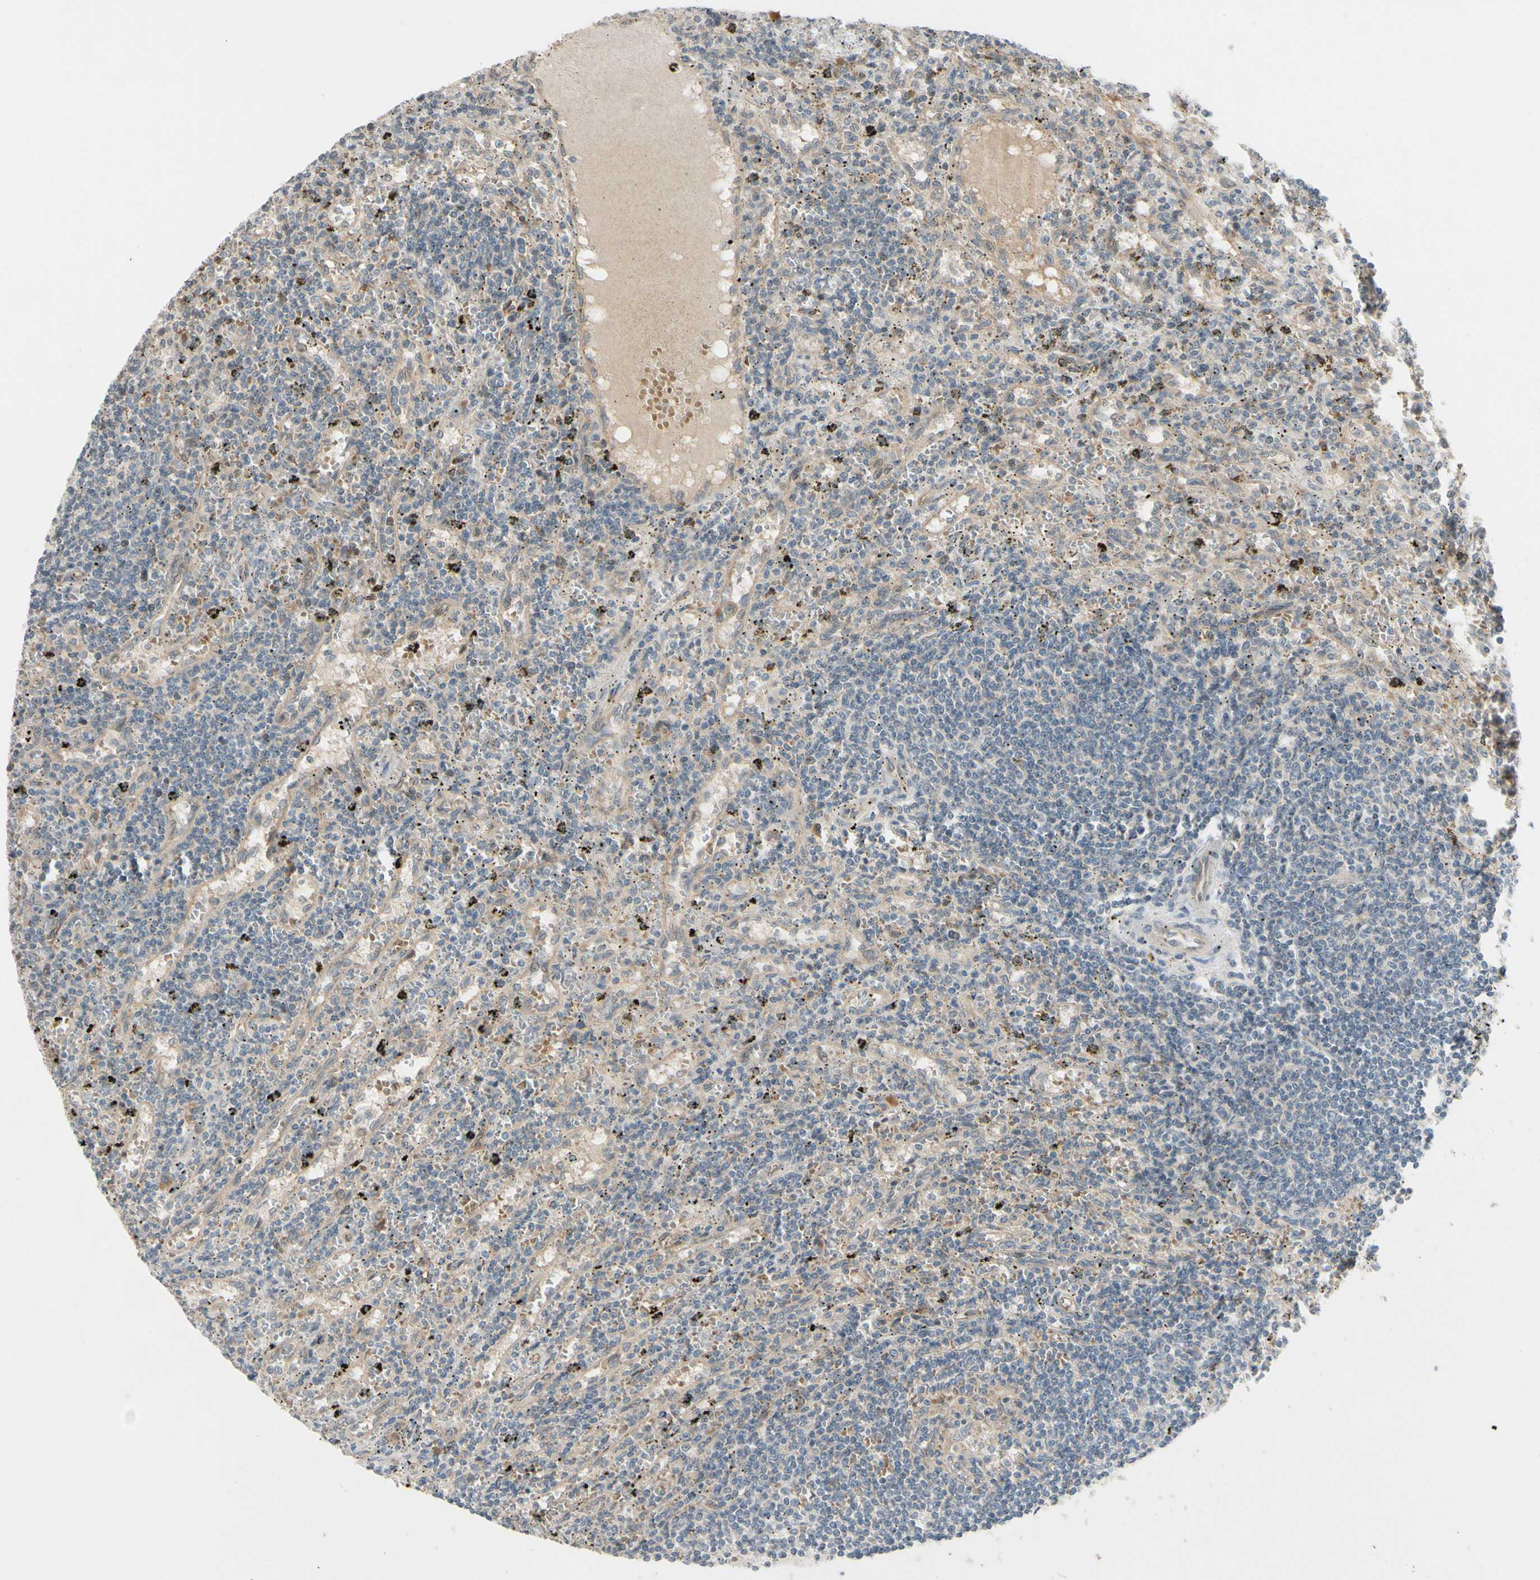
{"staining": {"intensity": "negative", "quantity": "none", "location": "none"}, "tissue": "lymphoma", "cell_type": "Tumor cells", "image_type": "cancer", "snomed": [{"axis": "morphology", "description": "Malignant lymphoma, non-Hodgkin's type, Low grade"}, {"axis": "topography", "description": "Spleen"}], "caption": "Low-grade malignant lymphoma, non-Hodgkin's type stained for a protein using IHC shows no expression tumor cells.", "gene": "FGF10", "patient": {"sex": "male", "age": 76}}